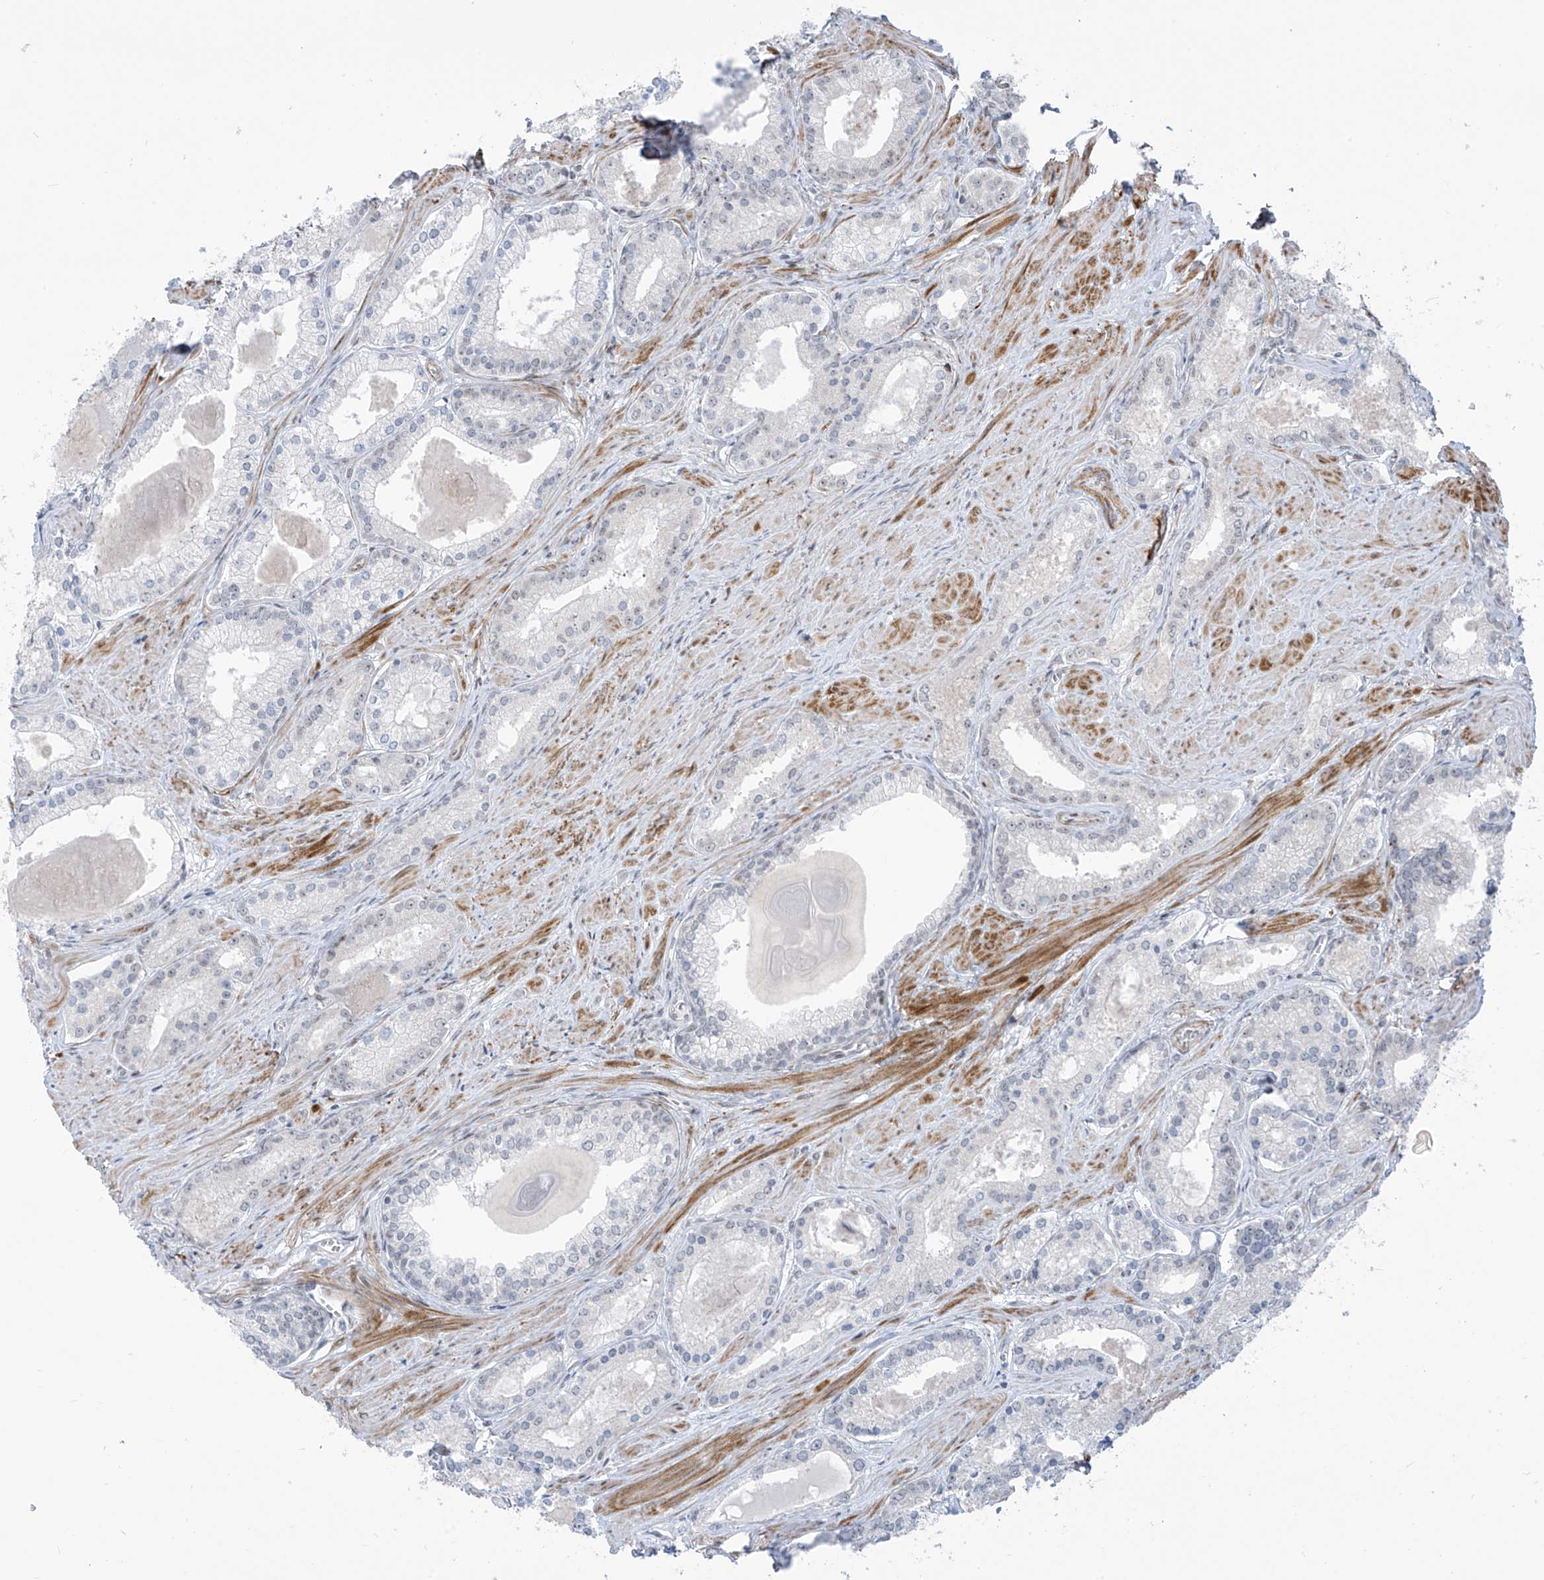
{"staining": {"intensity": "negative", "quantity": "none", "location": "none"}, "tissue": "prostate cancer", "cell_type": "Tumor cells", "image_type": "cancer", "snomed": [{"axis": "morphology", "description": "Adenocarcinoma, Low grade"}, {"axis": "topography", "description": "Prostate"}], "caption": "IHC of prostate cancer (adenocarcinoma (low-grade)) displays no expression in tumor cells.", "gene": "LIN9", "patient": {"sex": "male", "age": 54}}